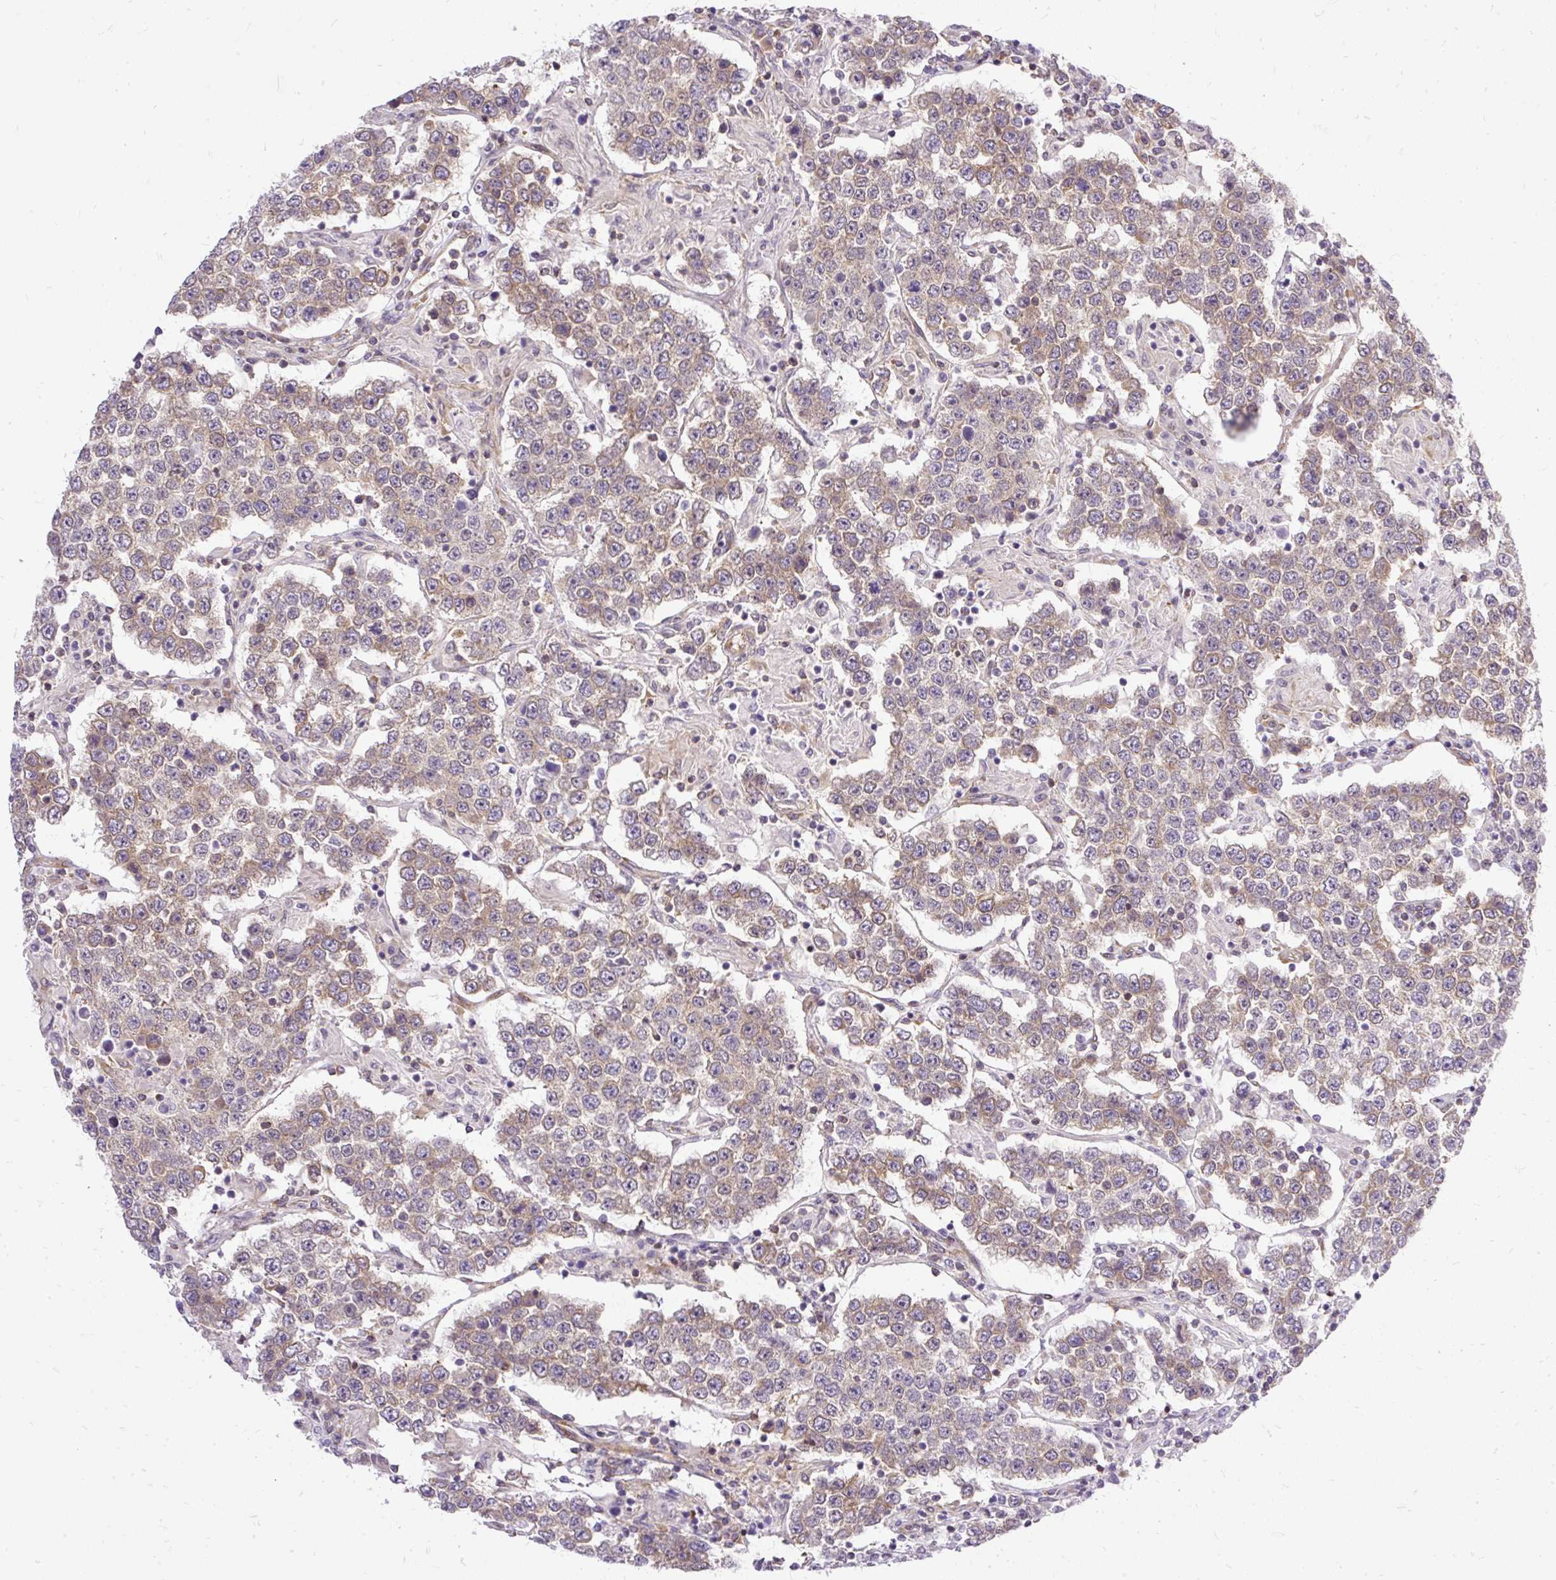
{"staining": {"intensity": "weak", "quantity": "<25%", "location": "cytoplasmic/membranous"}, "tissue": "testis cancer", "cell_type": "Tumor cells", "image_type": "cancer", "snomed": [{"axis": "morphology", "description": "Normal tissue, NOS"}, {"axis": "morphology", "description": "Urothelial carcinoma, High grade"}, {"axis": "morphology", "description": "Seminoma, NOS"}, {"axis": "morphology", "description": "Carcinoma, Embryonal, NOS"}, {"axis": "topography", "description": "Urinary bladder"}, {"axis": "topography", "description": "Testis"}], "caption": "IHC of seminoma (testis) reveals no expression in tumor cells.", "gene": "TRIM17", "patient": {"sex": "male", "age": 41}}